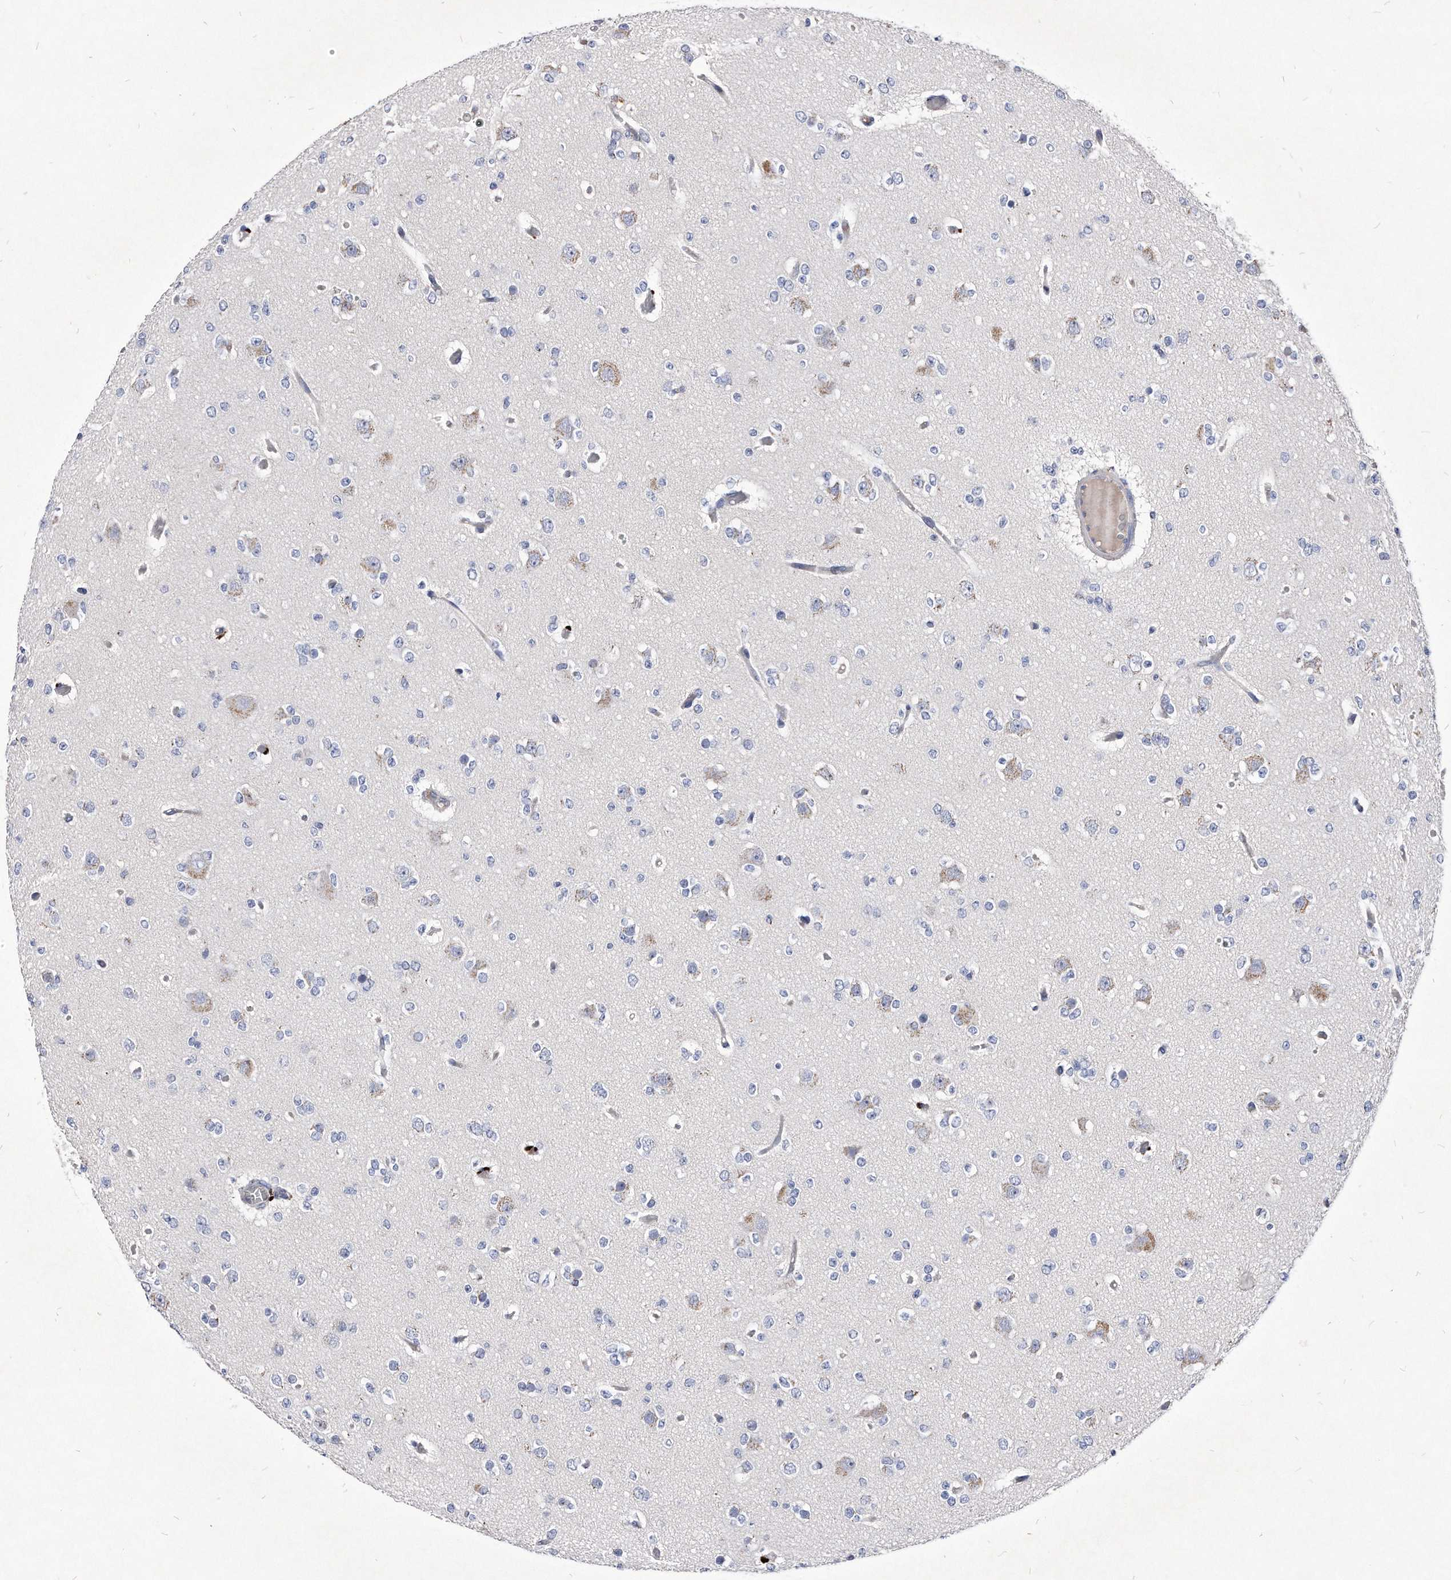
{"staining": {"intensity": "negative", "quantity": "none", "location": "none"}, "tissue": "glioma", "cell_type": "Tumor cells", "image_type": "cancer", "snomed": [{"axis": "morphology", "description": "Glioma, malignant, Low grade"}, {"axis": "topography", "description": "Brain"}], "caption": "Immunohistochemical staining of human glioma reveals no significant staining in tumor cells. The staining was performed using DAB (3,3'-diaminobenzidine) to visualize the protein expression in brown, while the nuclei were stained in blue with hematoxylin (Magnification: 20x).", "gene": "MGAT4A", "patient": {"sex": "female", "age": 22}}